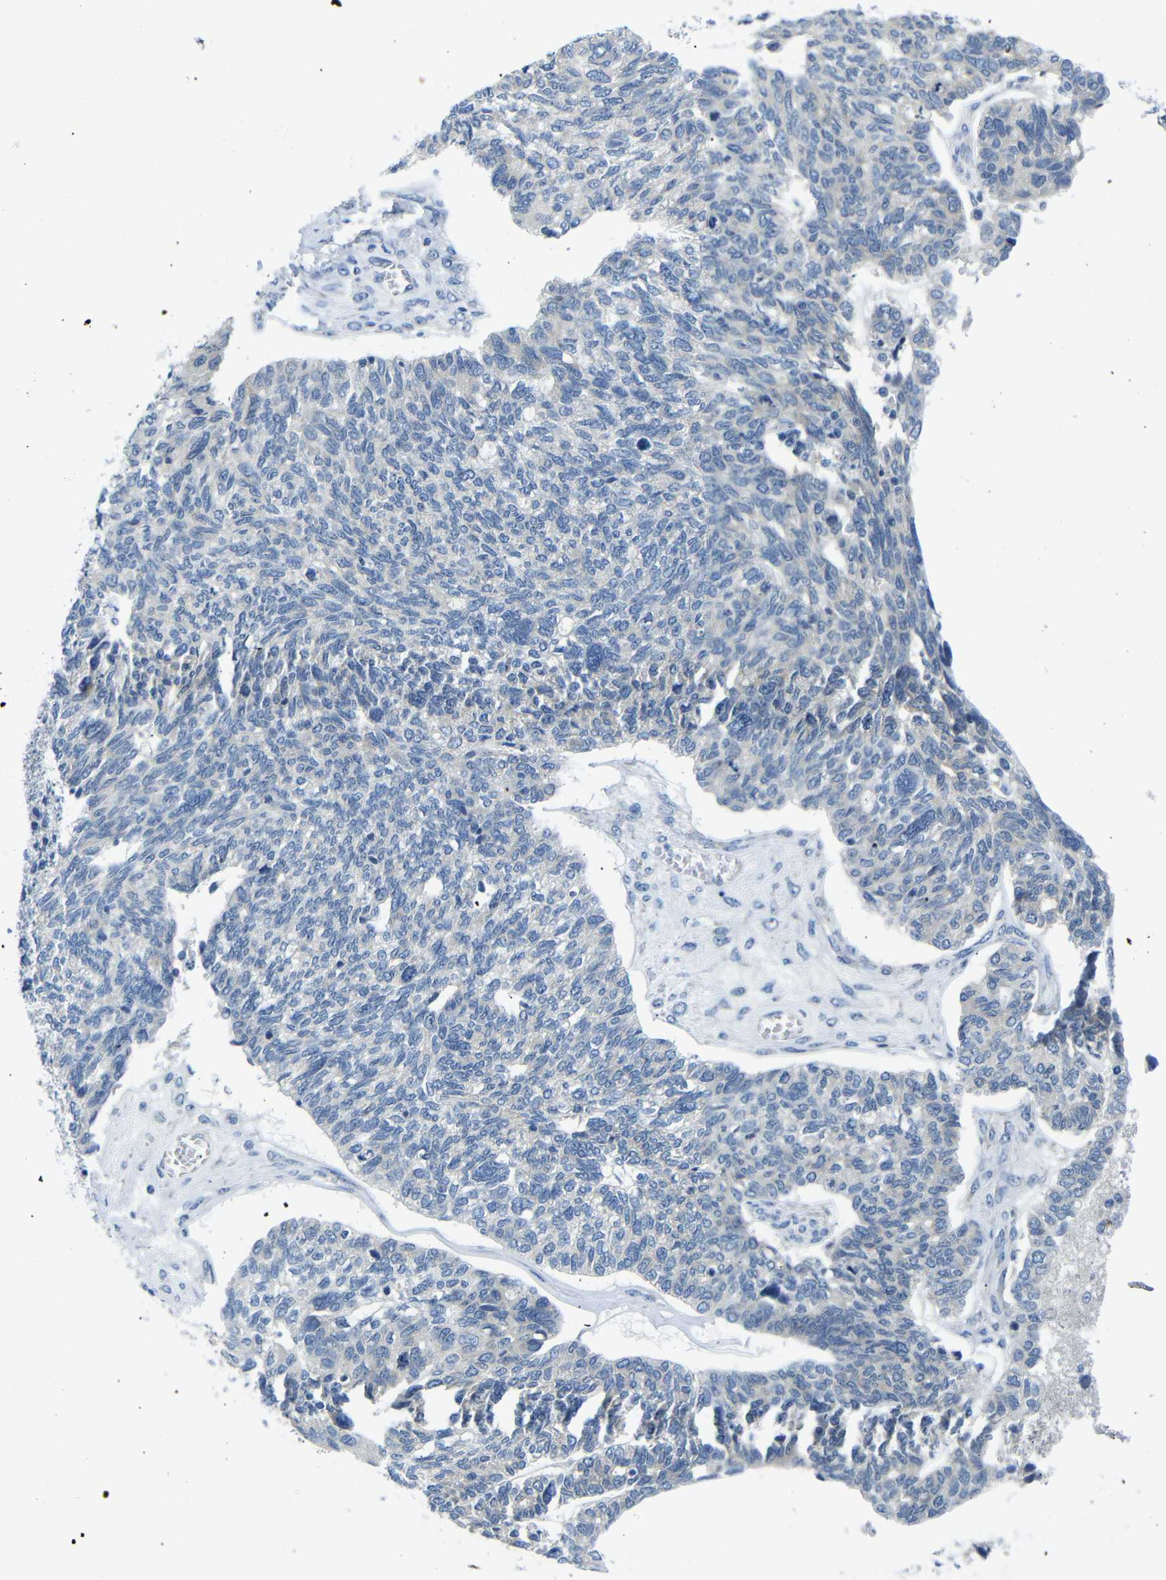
{"staining": {"intensity": "negative", "quantity": "none", "location": "none"}, "tissue": "ovarian cancer", "cell_type": "Tumor cells", "image_type": "cancer", "snomed": [{"axis": "morphology", "description": "Cystadenocarcinoma, serous, NOS"}, {"axis": "topography", "description": "Ovary"}], "caption": "This is an immunohistochemistry micrograph of human serous cystadenocarcinoma (ovarian). There is no expression in tumor cells.", "gene": "DCP1A", "patient": {"sex": "female", "age": 79}}